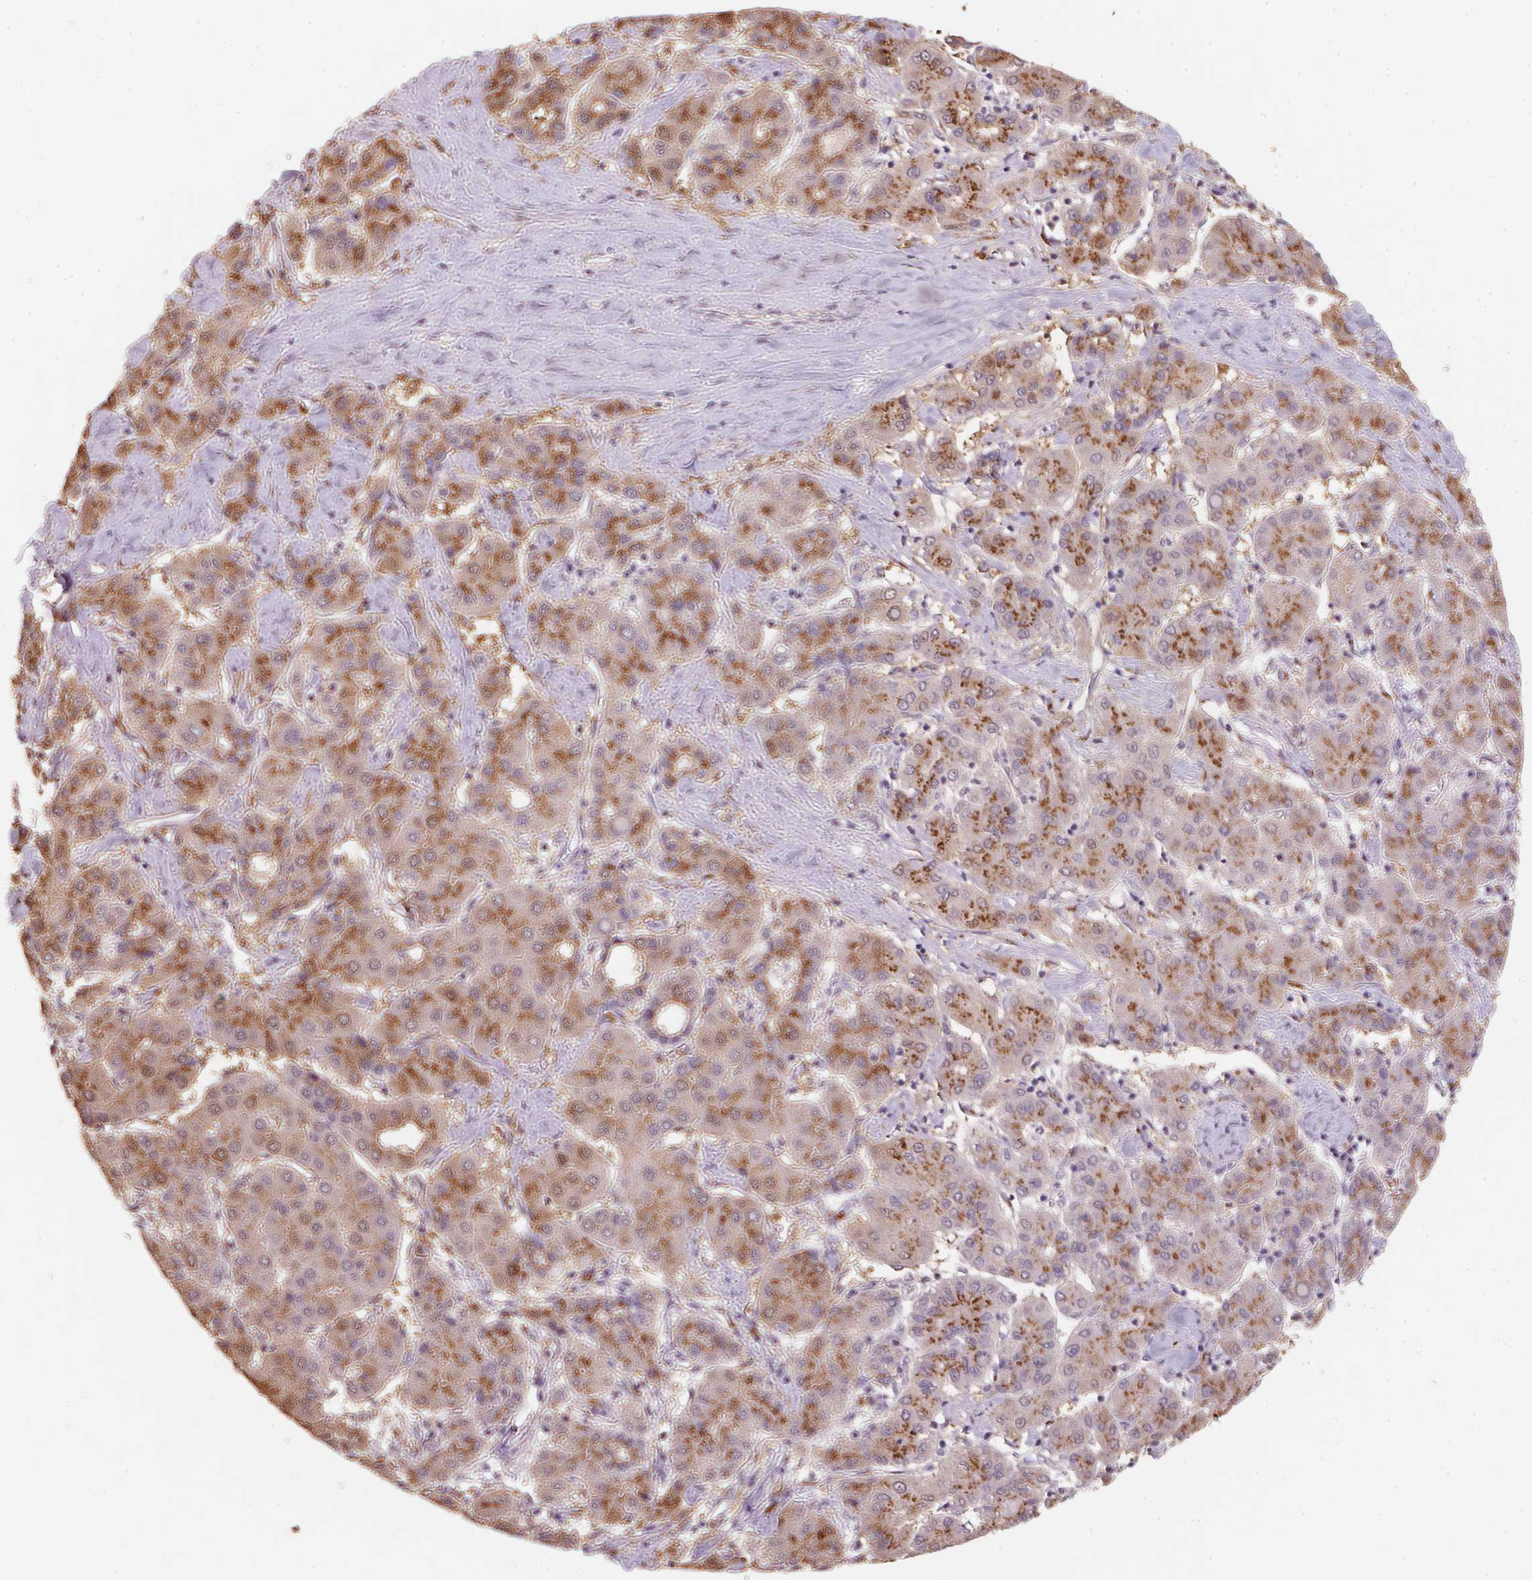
{"staining": {"intensity": "strong", "quantity": "25%-75%", "location": "cytoplasmic/membranous"}, "tissue": "liver cancer", "cell_type": "Tumor cells", "image_type": "cancer", "snomed": [{"axis": "morphology", "description": "Carcinoma, Hepatocellular, NOS"}, {"axis": "topography", "description": "Liver"}], "caption": "Protein expression analysis of human liver cancer reveals strong cytoplasmic/membranous positivity in about 25%-75% of tumor cells.", "gene": "RAB22A", "patient": {"sex": "male", "age": 65}}